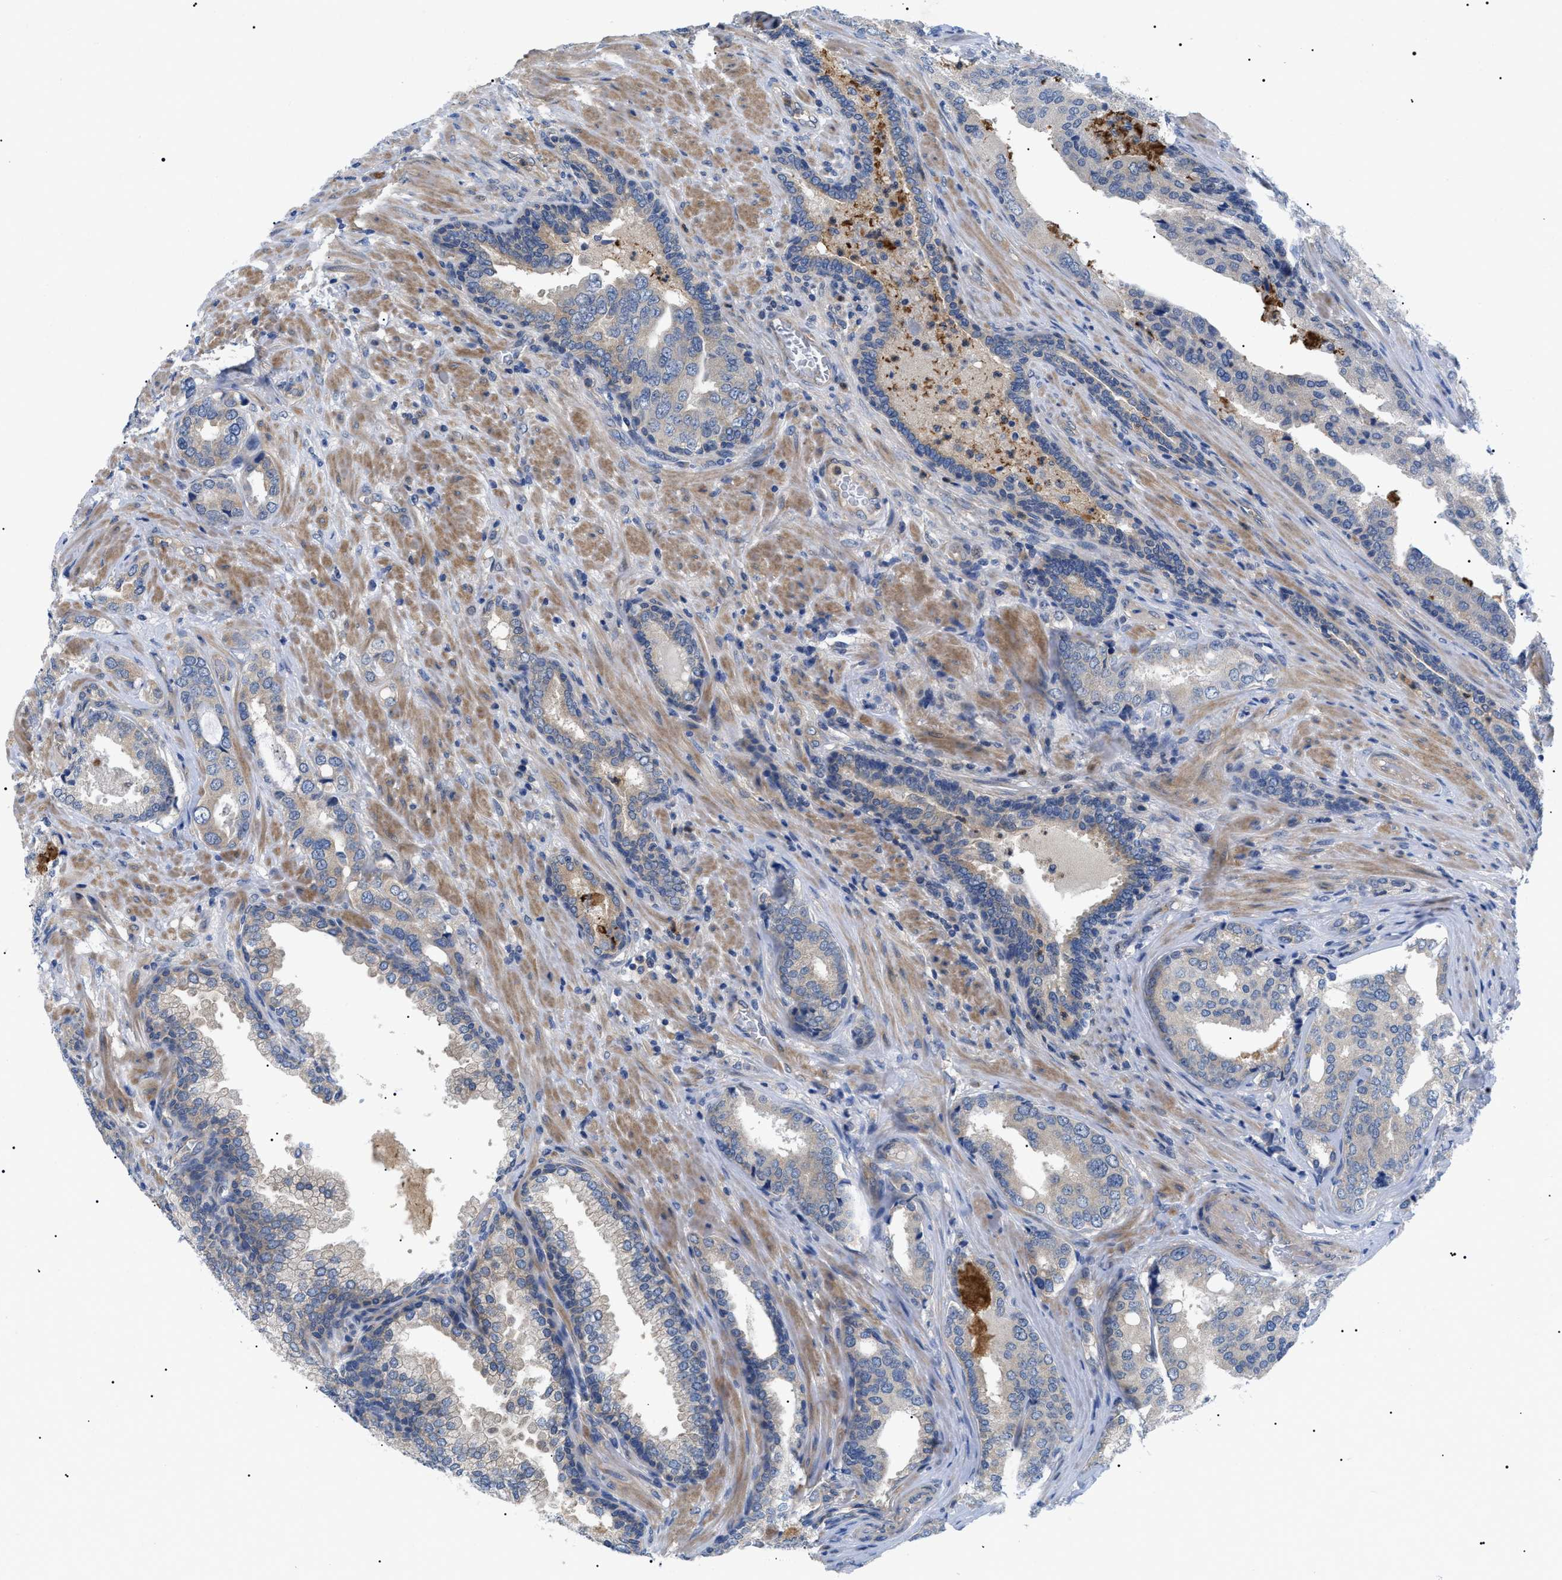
{"staining": {"intensity": "weak", "quantity": "<25%", "location": "cytoplasmic/membranous"}, "tissue": "prostate cancer", "cell_type": "Tumor cells", "image_type": "cancer", "snomed": [{"axis": "morphology", "description": "Adenocarcinoma, High grade"}, {"axis": "topography", "description": "Prostate"}], "caption": "Human prostate cancer stained for a protein using immunohistochemistry (IHC) demonstrates no positivity in tumor cells.", "gene": "RIPK1", "patient": {"sex": "male", "age": 50}}